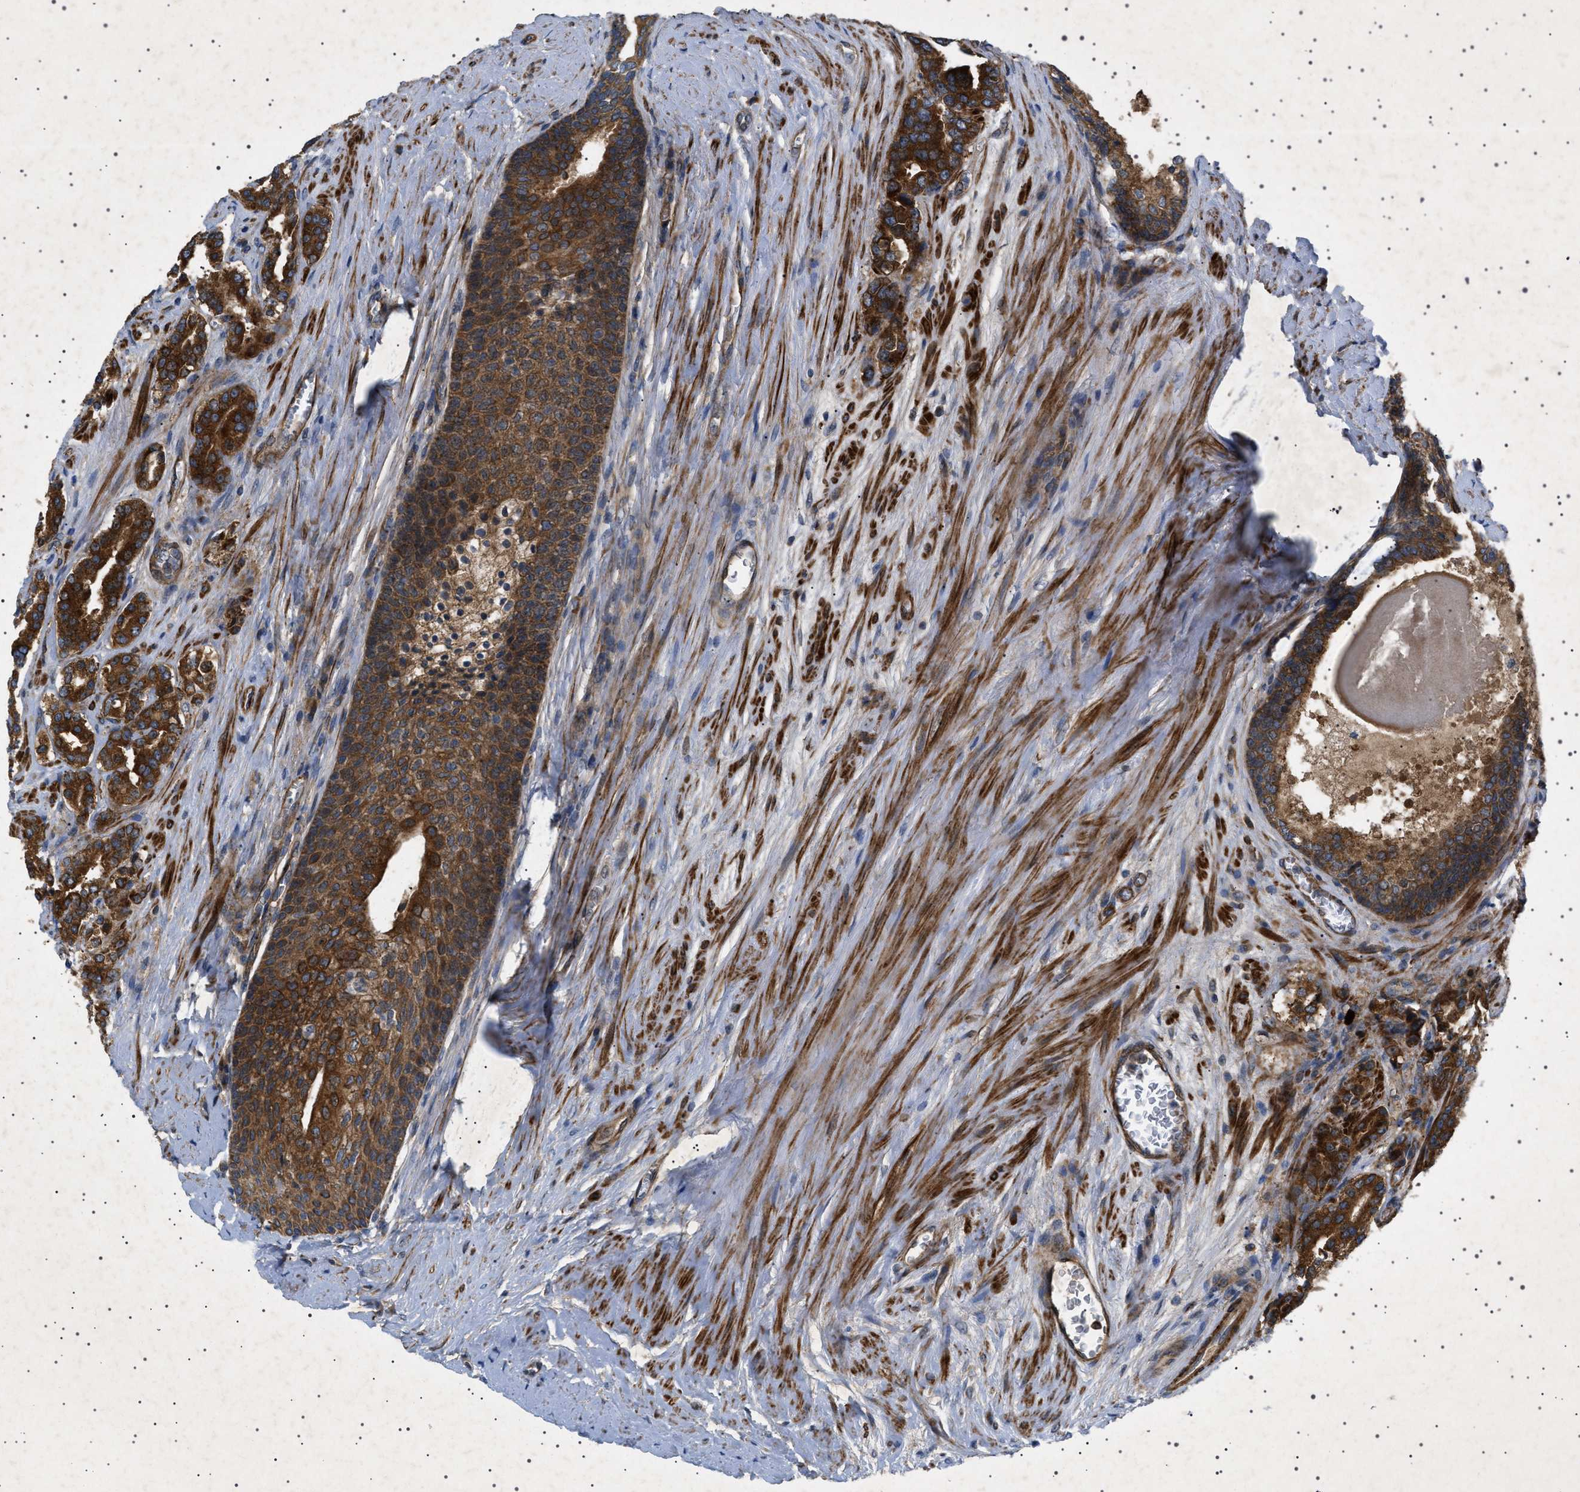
{"staining": {"intensity": "strong", "quantity": ">75%", "location": "cytoplasmic/membranous"}, "tissue": "prostate cancer", "cell_type": "Tumor cells", "image_type": "cancer", "snomed": [{"axis": "morphology", "description": "Adenocarcinoma, High grade"}, {"axis": "topography", "description": "Prostate"}], "caption": "Protein expression analysis of human prostate high-grade adenocarcinoma reveals strong cytoplasmic/membranous positivity in approximately >75% of tumor cells. The staining was performed using DAB, with brown indicating positive protein expression. Nuclei are stained blue with hematoxylin.", "gene": "CCDC186", "patient": {"sex": "male", "age": 60}}